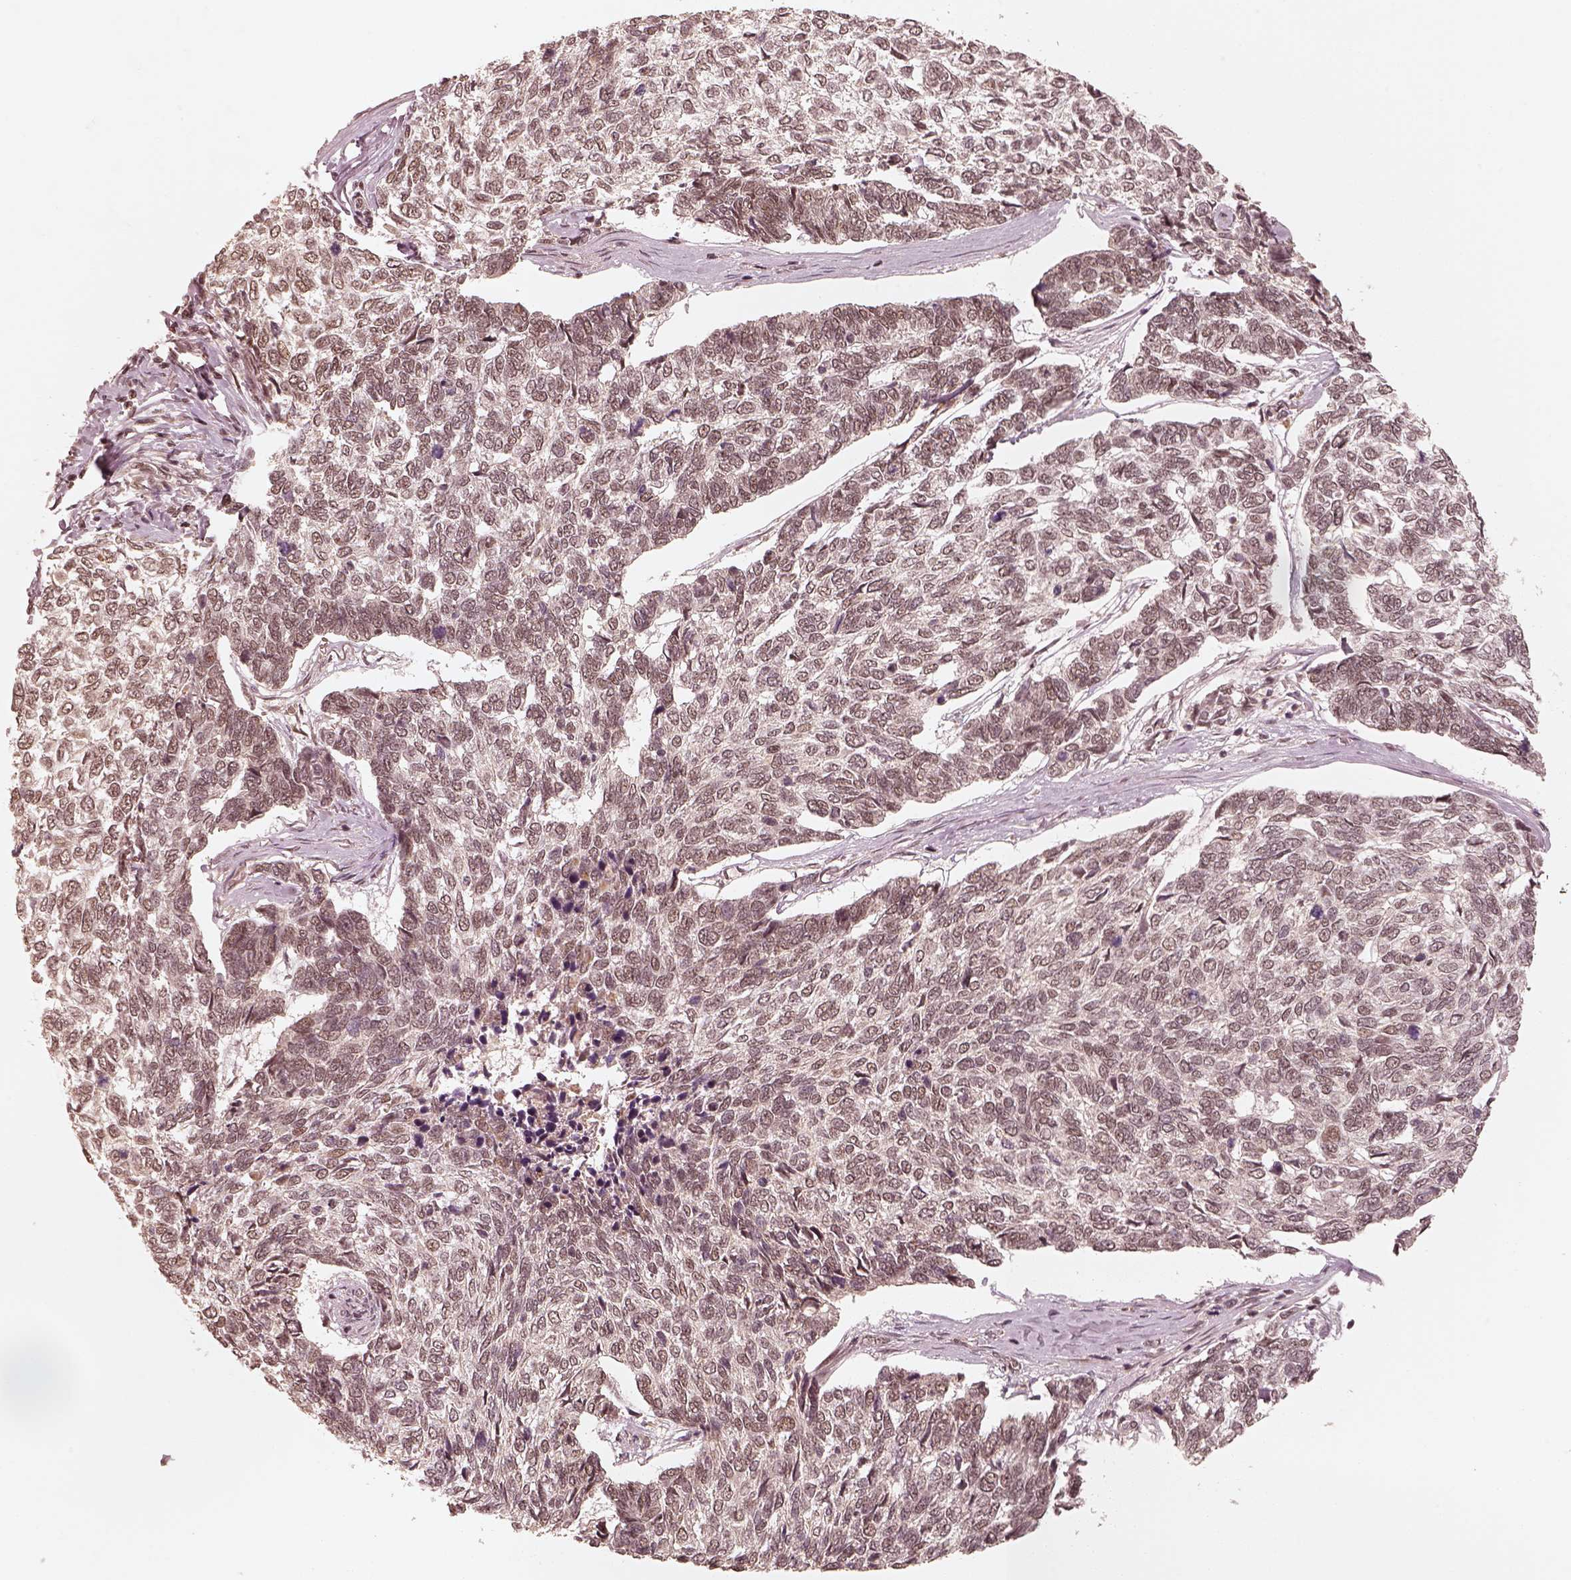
{"staining": {"intensity": "negative", "quantity": "none", "location": "none"}, "tissue": "skin cancer", "cell_type": "Tumor cells", "image_type": "cancer", "snomed": [{"axis": "morphology", "description": "Basal cell carcinoma"}, {"axis": "topography", "description": "Skin"}], "caption": "An image of basal cell carcinoma (skin) stained for a protein reveals no brown staining in tumor cells.", "gene": "GMEB2", "patient": {"sex": "female", "age": 65}}